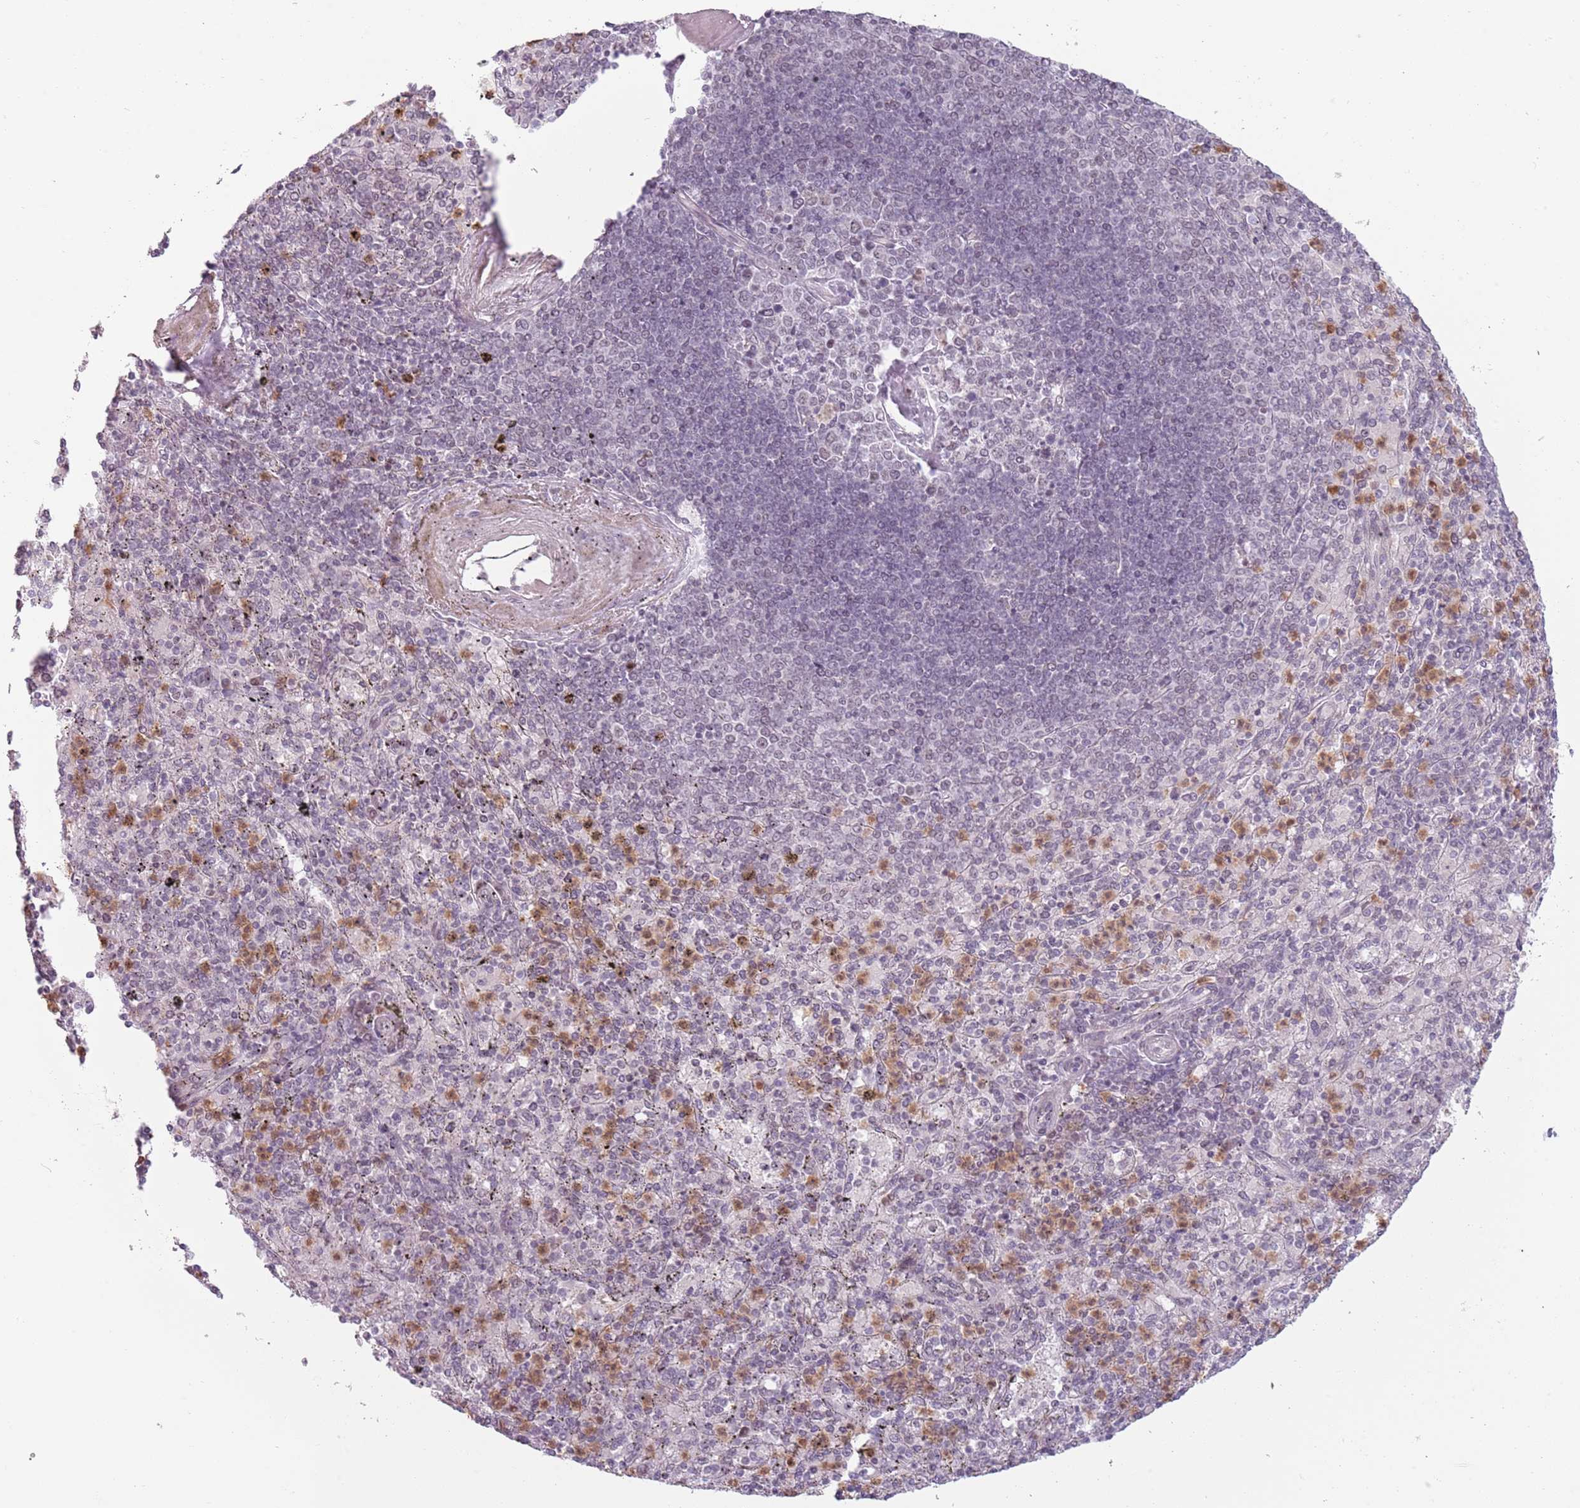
{"staining": {"intensity": "moderate", "quantity": "<25%", "location": "cytoplasmic/membranous,nuclear"}, "tissue": "spleen", "cell_type": "Cells in red pulp", "image_type": "normal", "snomed": [{"axis": "morphology", "description": "Normal tissue, NOS"}, {"axis": "topography", "description": "Spleen"}], "caption": "Unremarkable spleen exhibits moderate cytoplasmic/membranous,nuclear staining in approximately <25% of cells in red pulp.", "gene": "REXO4", "patient": {"sex": "male", "age": 82}}